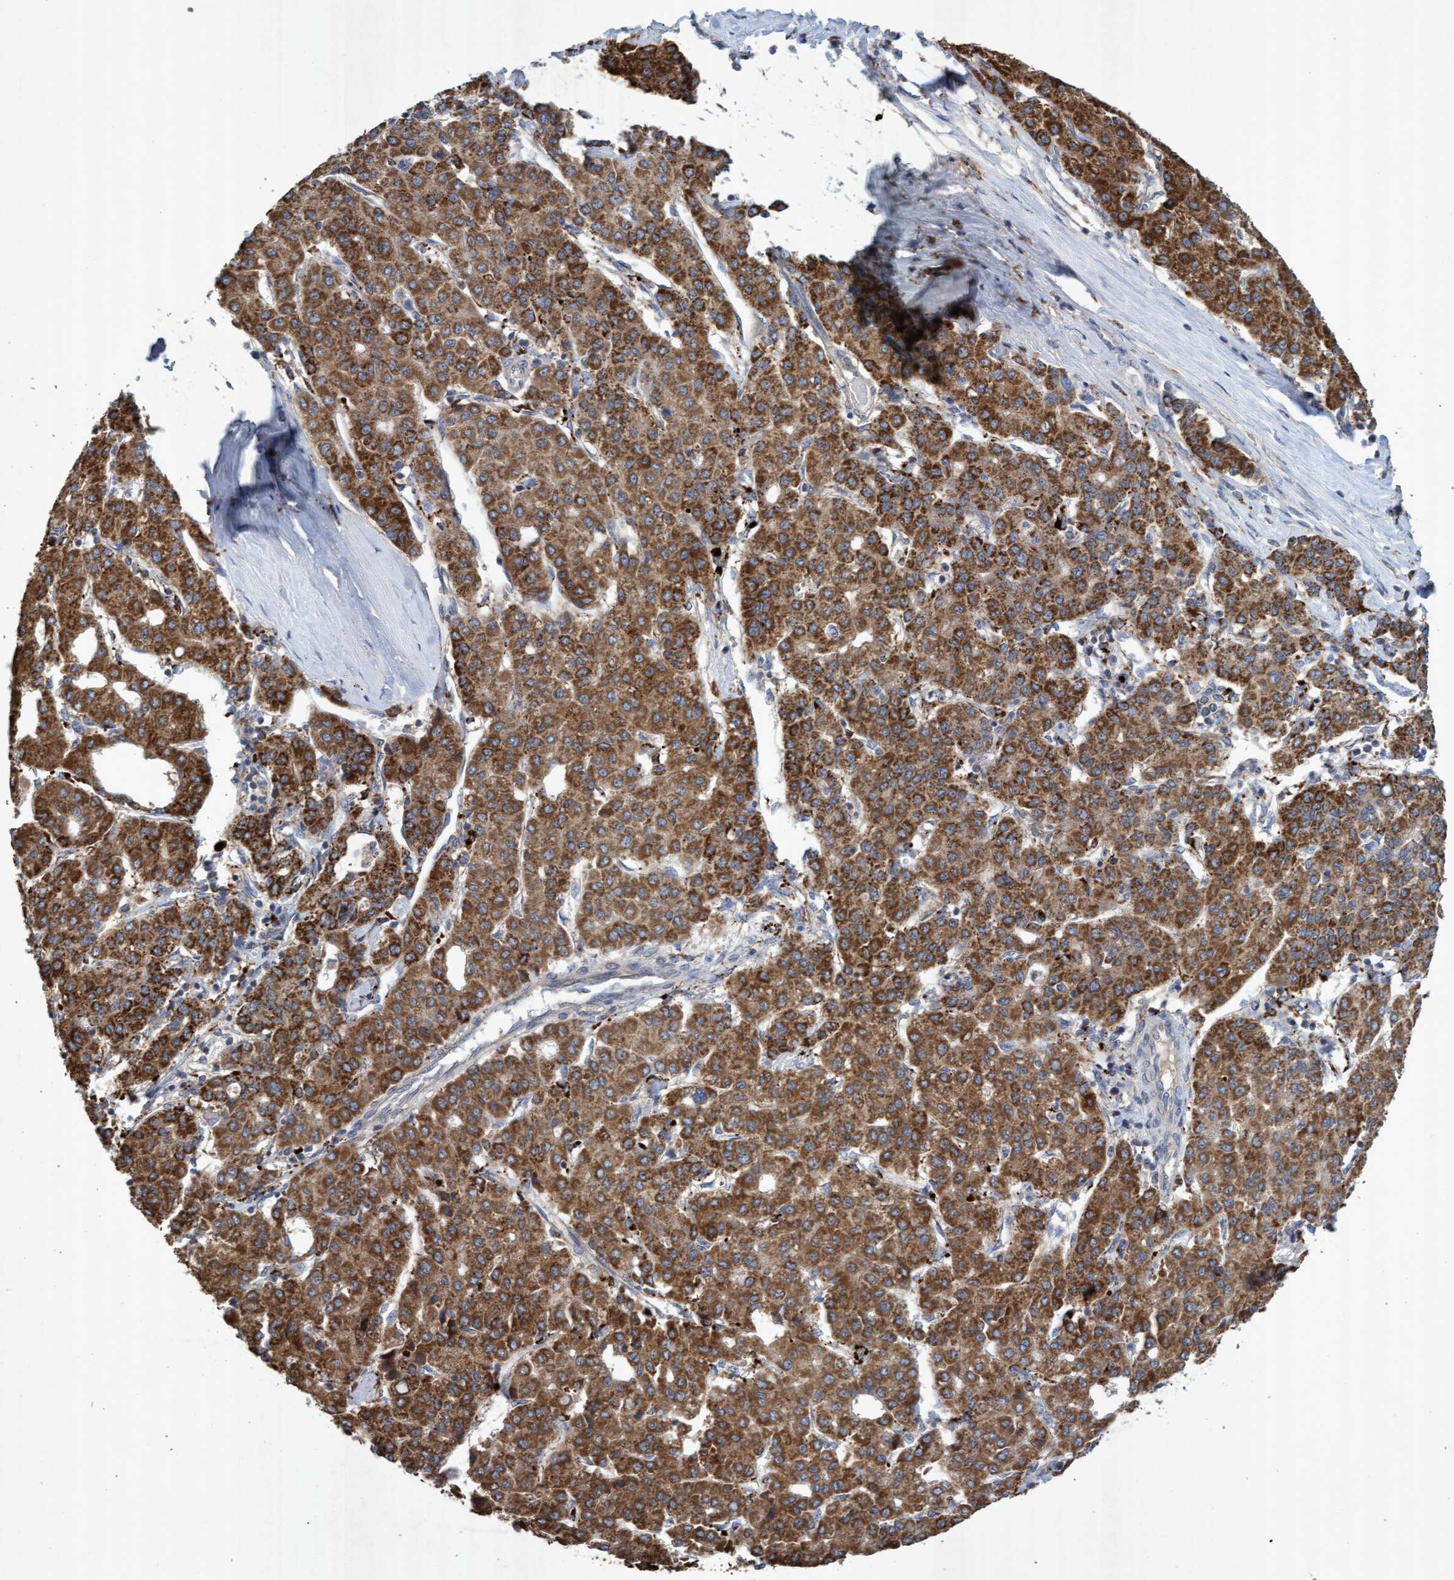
{"staining": {"intensity": "moderate", "quantity": ">75%", "location": "cytoplasmic/membranous"}, "tissue": "liver cancer", "cell_type": "Tumor cells", "image_type": "cancer", "snomed": [{"axis": "morphology", "description": "Carcinoma, Hepatocellular, NOS"}, {"axis": "topography", "description": "Liver"}], "caption": "Tumor cells show moderate cytoplasmic/membranous expression in about >75% of cells in liver cancer.", "gene": "ATPAF2", "patient": {"sex": "male", "age": 65}}